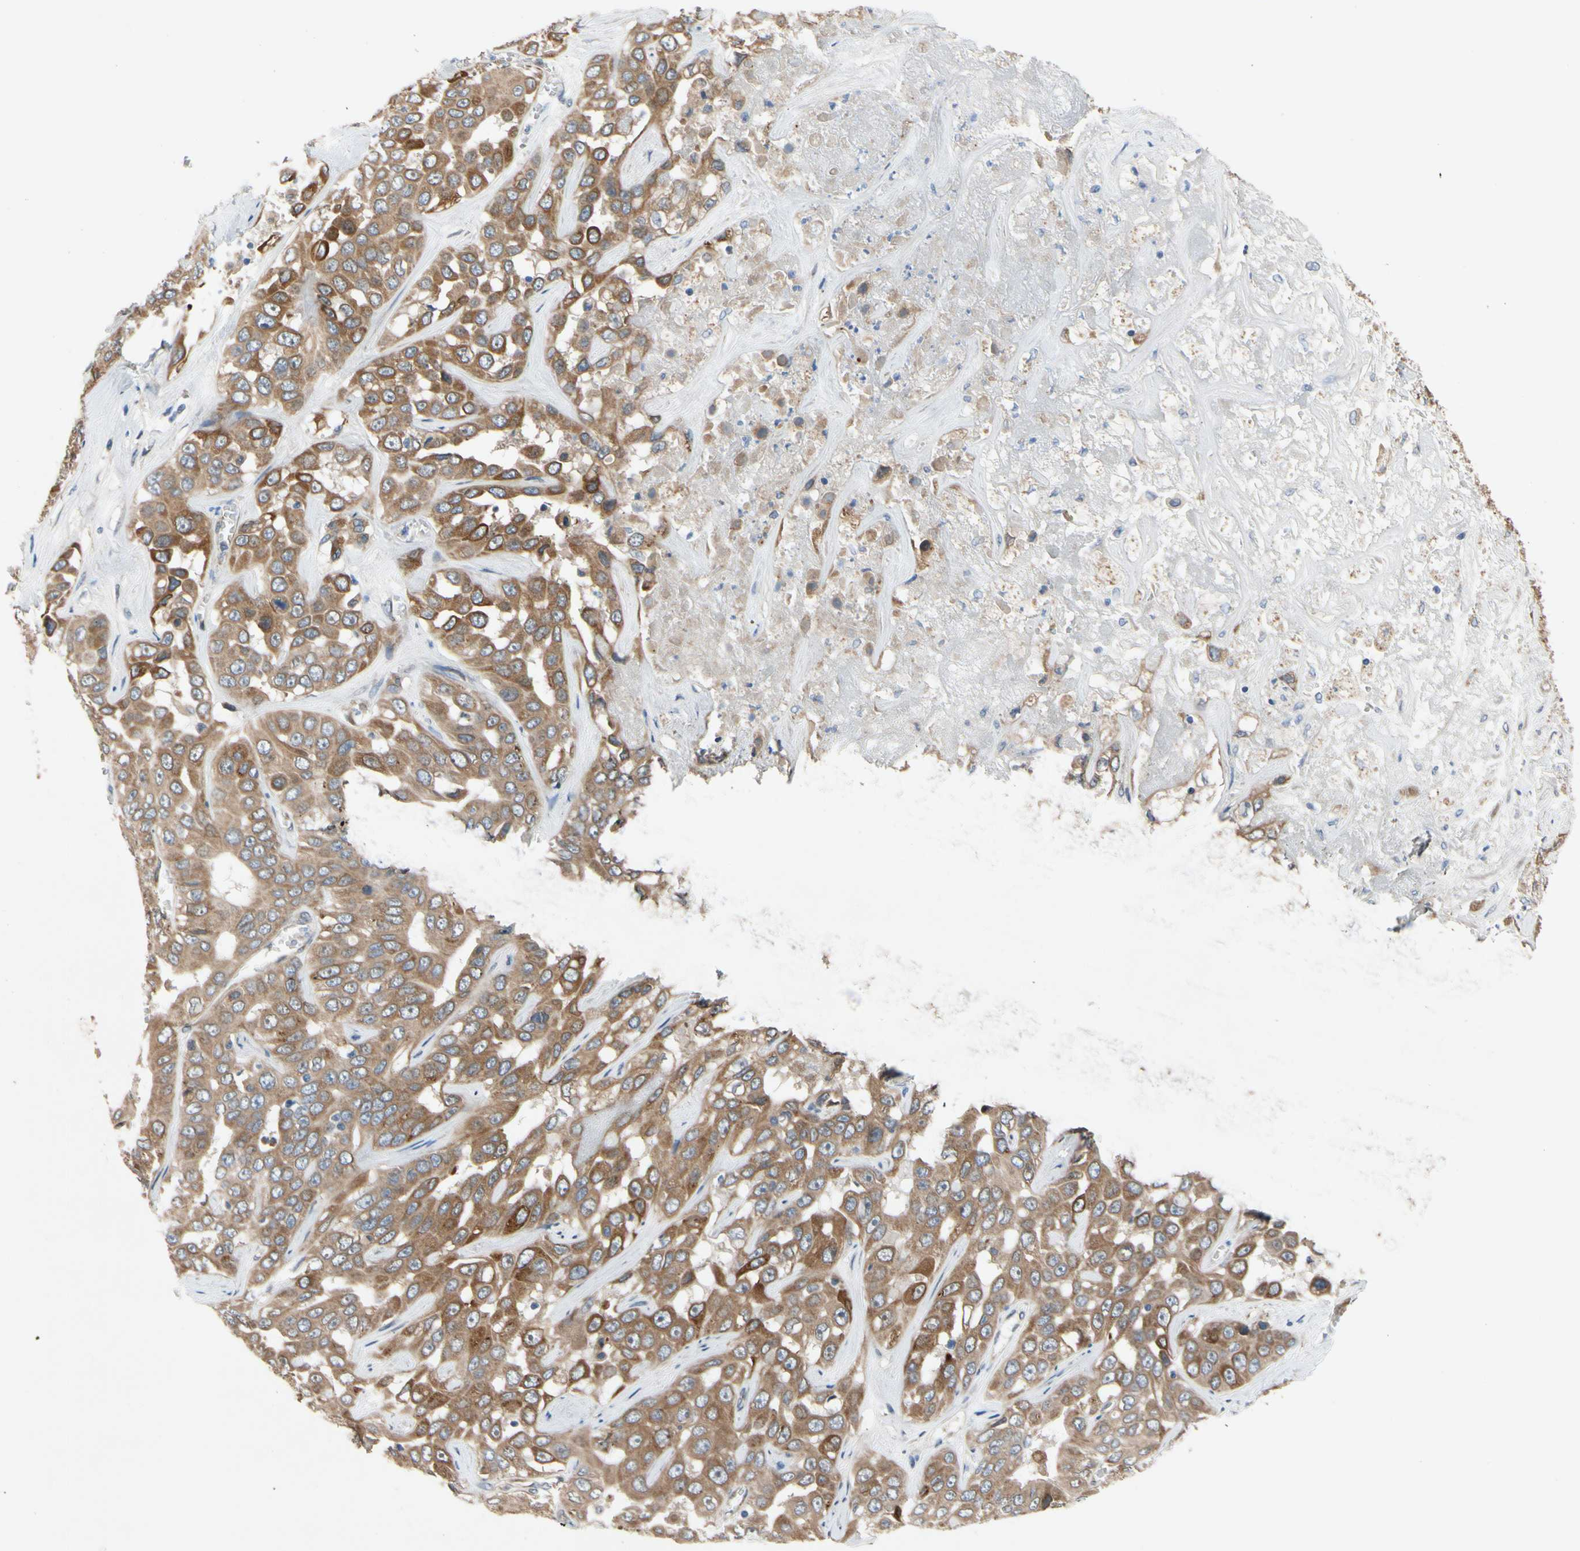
{"staining": {"intensity": "moderate", "quantity": ">75%", "location": "cytoplasmic/membranous"}, "tissue": "liver cancer", "cell_type": "Tumor cells", "image_type": "cancer", "snomed": [{"axis": "morphology", "description": "Cholangiocarcinoma"}, {"axis": "topography", "description": "Liver"}], "caption": "An image of liver cholangiocarcinoma stained for a protein shows moderate cytoplasmic/membranous brown staining in tumor cells.", "gene": "PRXL2A", "patient": {"sex": "female", "age": 52}}